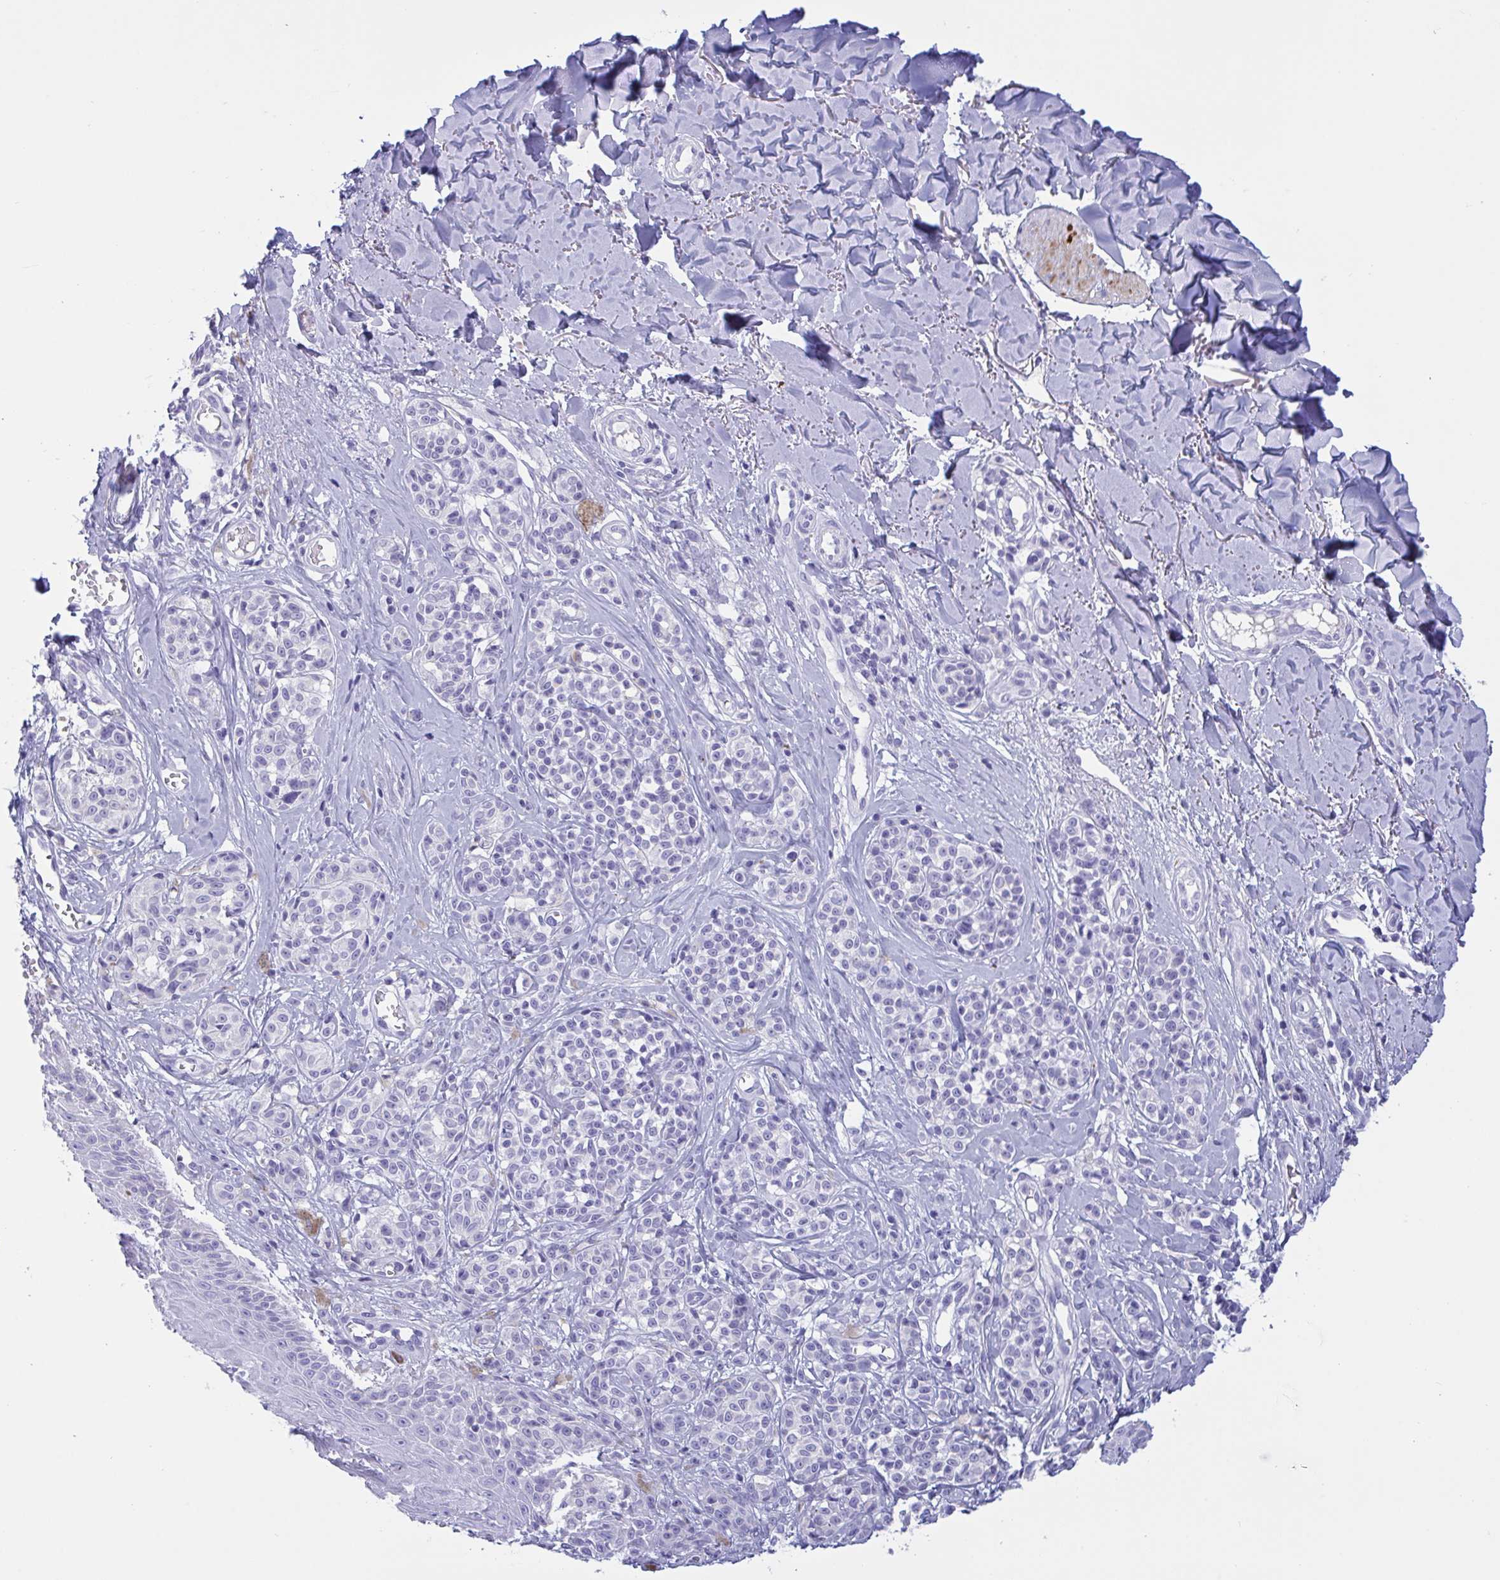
{"staining": {"intensity": "negative", "quantity": "none", "location": "none"}, "tissue": "melanoma", "cell_type": "Tumor cells", "image_type": "cancer", "snomed": [{"axis": "morphology", "description": "Malignant melanoma, NOS"}, {"axis": "topography", "description": "Skin"}], "caption": "DAB immunohistochemical staining of human melanoma displays no significant staining in tumor cells.", "gene": "OXLD1", "patient": {"sex": "male", "age": 74}}